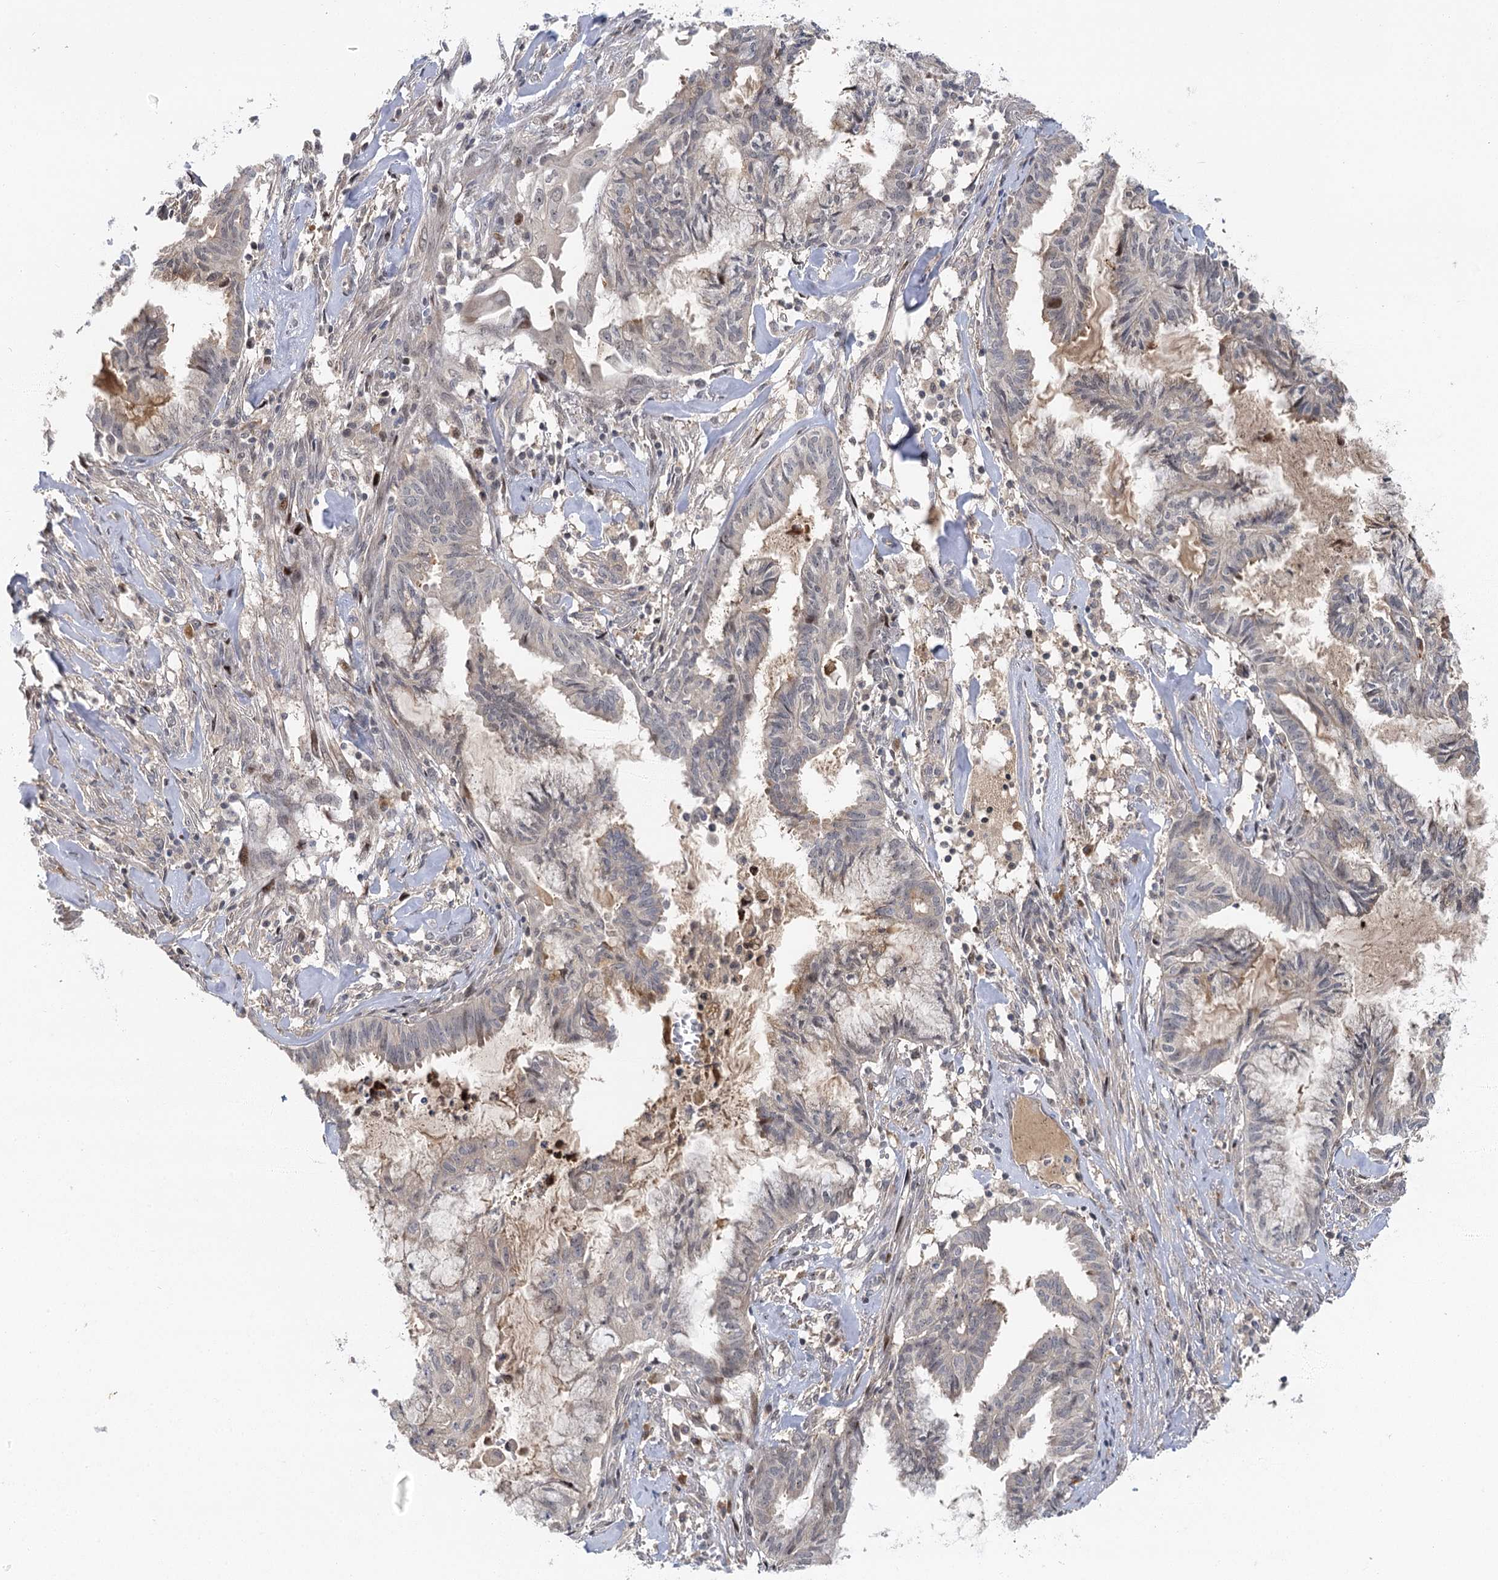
{"staining": {"intensity": "negative", "quantity": "none", "location": "none"}, "tissue": "endometrial cancer", "cell_type": "Tumor cells", "image_type": "cancer", "snomed": [{"axis": "morphology", "description": "Adenocarcinoma, NOS"}, {"axis": "topography", "description": "Endometrium"}], "caption": "Immunohistochemistry (IHC) of adenocarcinoma (endometrial) demonstrates no positivity in tumor cells.", "gene": "IL11RA", "patient": {"sex": "female", "age": 86}}